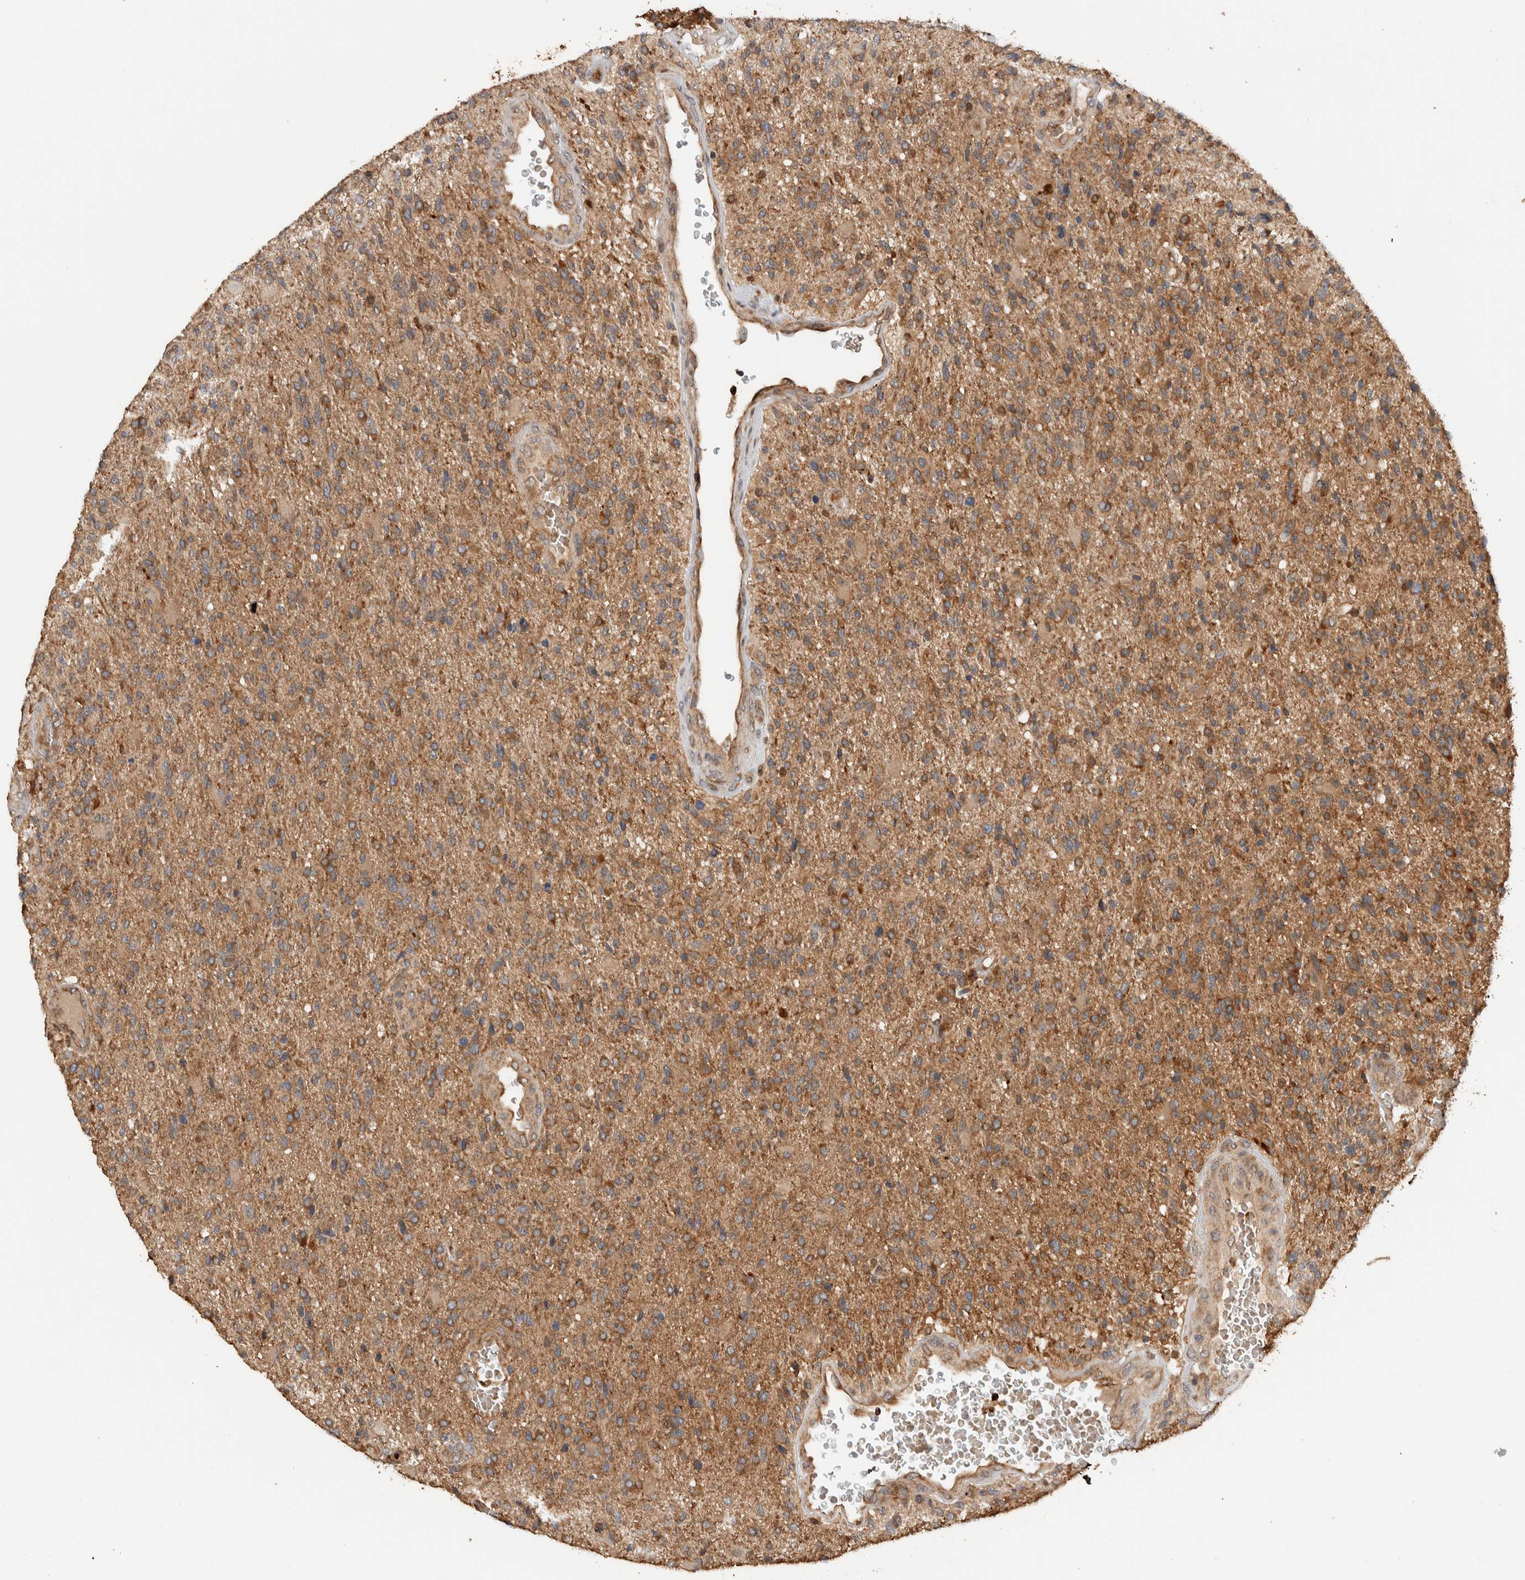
{"staining": {"intensity": "moderate", "quantity": ">75%", "location": "cytoplasmic/membranous"}, "tissue": "glioma", "cell_type": "Tumor cells", "image_type": "cancer", "snomed": [{"axis": "morphology", "description": "Glioma, malignant, High grade"}, {"axis": "topography", "description": "Brain"}], "caption": "Immunohistochemistry histopathology image of high-grade glioma (malignant) stained for a protein (brown), which displays medium levels of moderate cytoplasmic/membranous expression in about >75% of tumor cells.", "gene": "VPS53", "patient": {"sex": "male", "age": 72}}